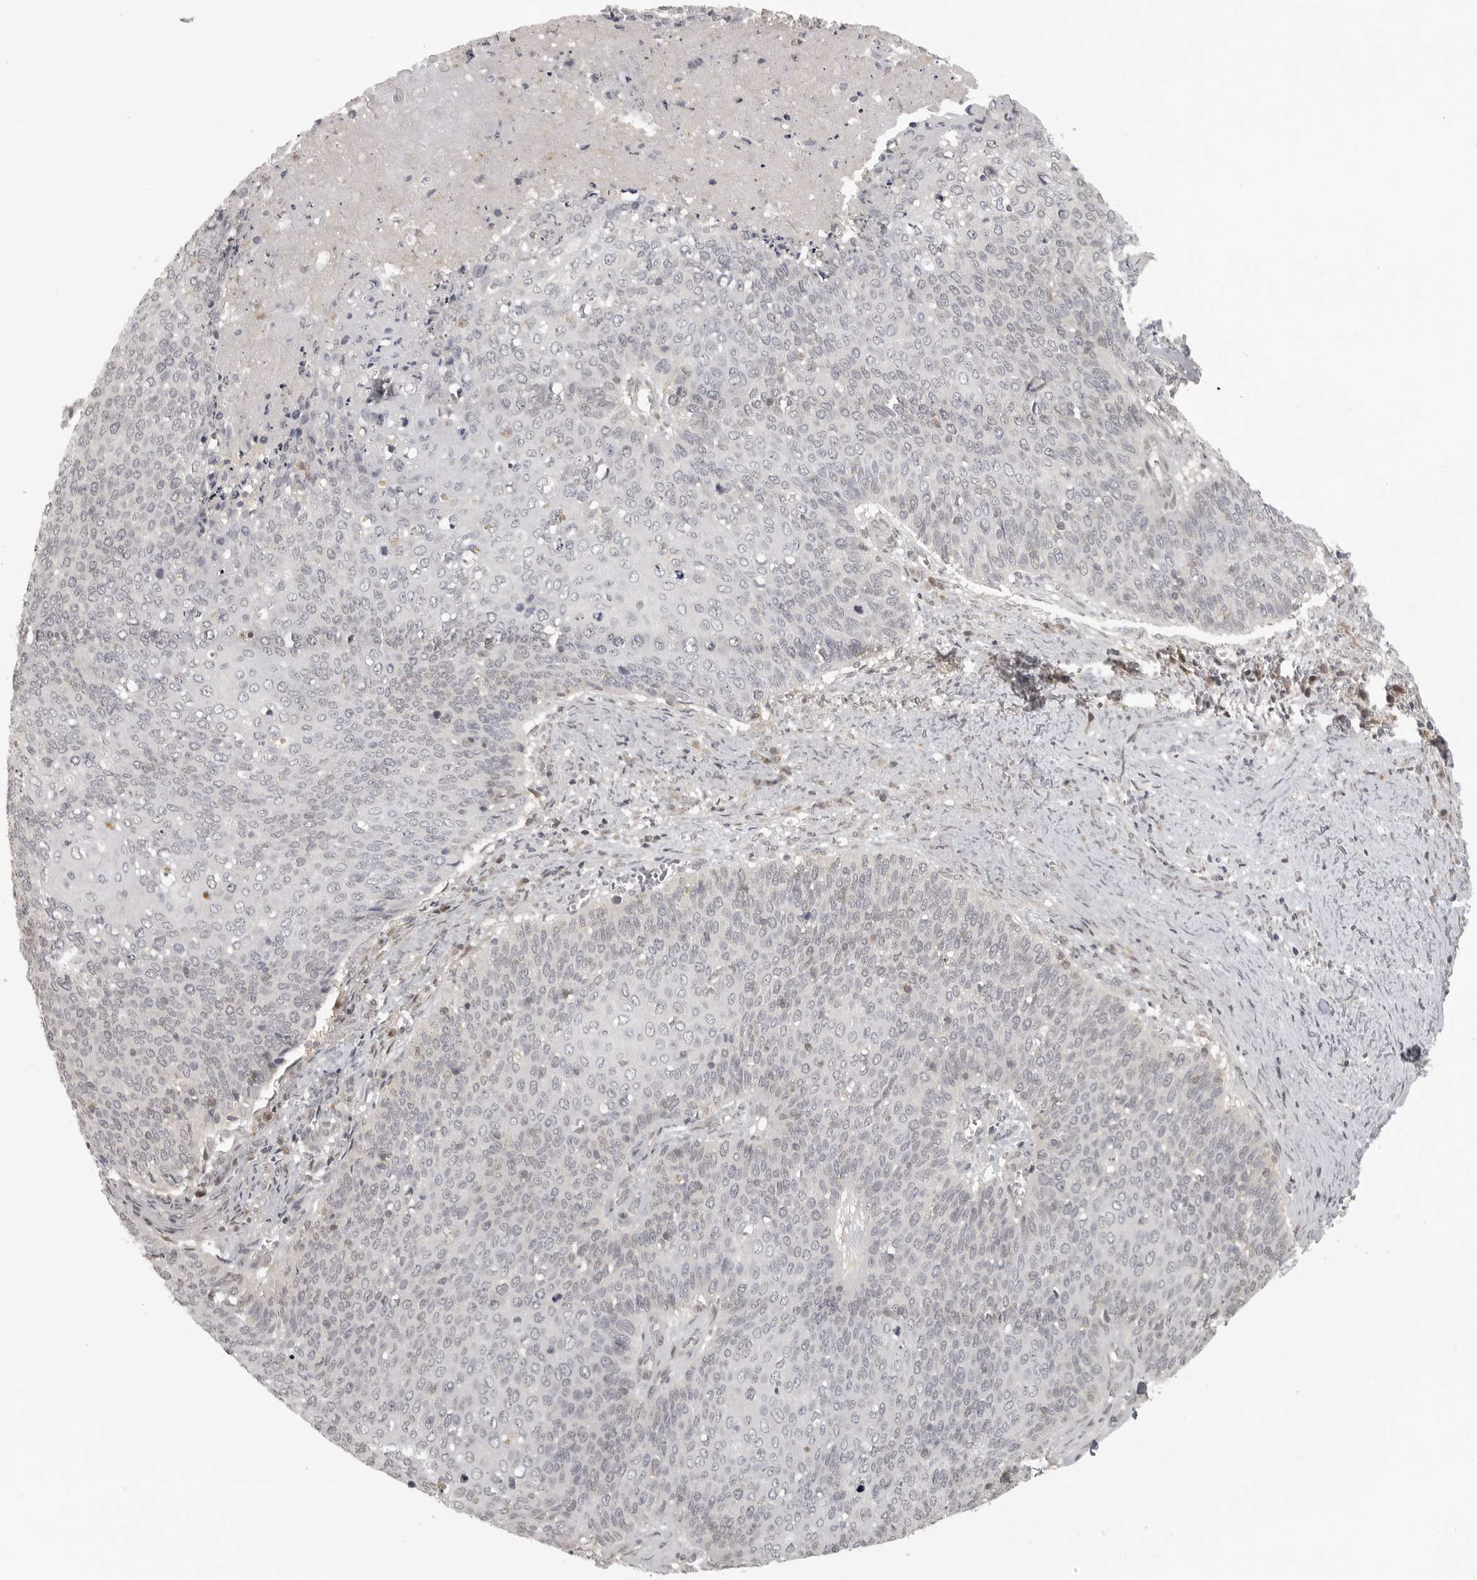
{"staining": {"intensity": "negative", "quantity": "none", "location": "none"}, "tissue": "cervical cancer", "cell_type": "Tumor cells", "image_type": "cancer", "snomed": [{"axis": "morphology", "description": "Squamous cell carcinoma, NOS"}, {"axis": "topography", "description": "Cervix"}], "caption": "High power microscopy image of an immunohistochemistry micrograph of cervical squamous cell carcinoma, revealing no significant staining in tumor cells.", "gene": "UROD", "patient": {"sex": "female", "age": 39}}